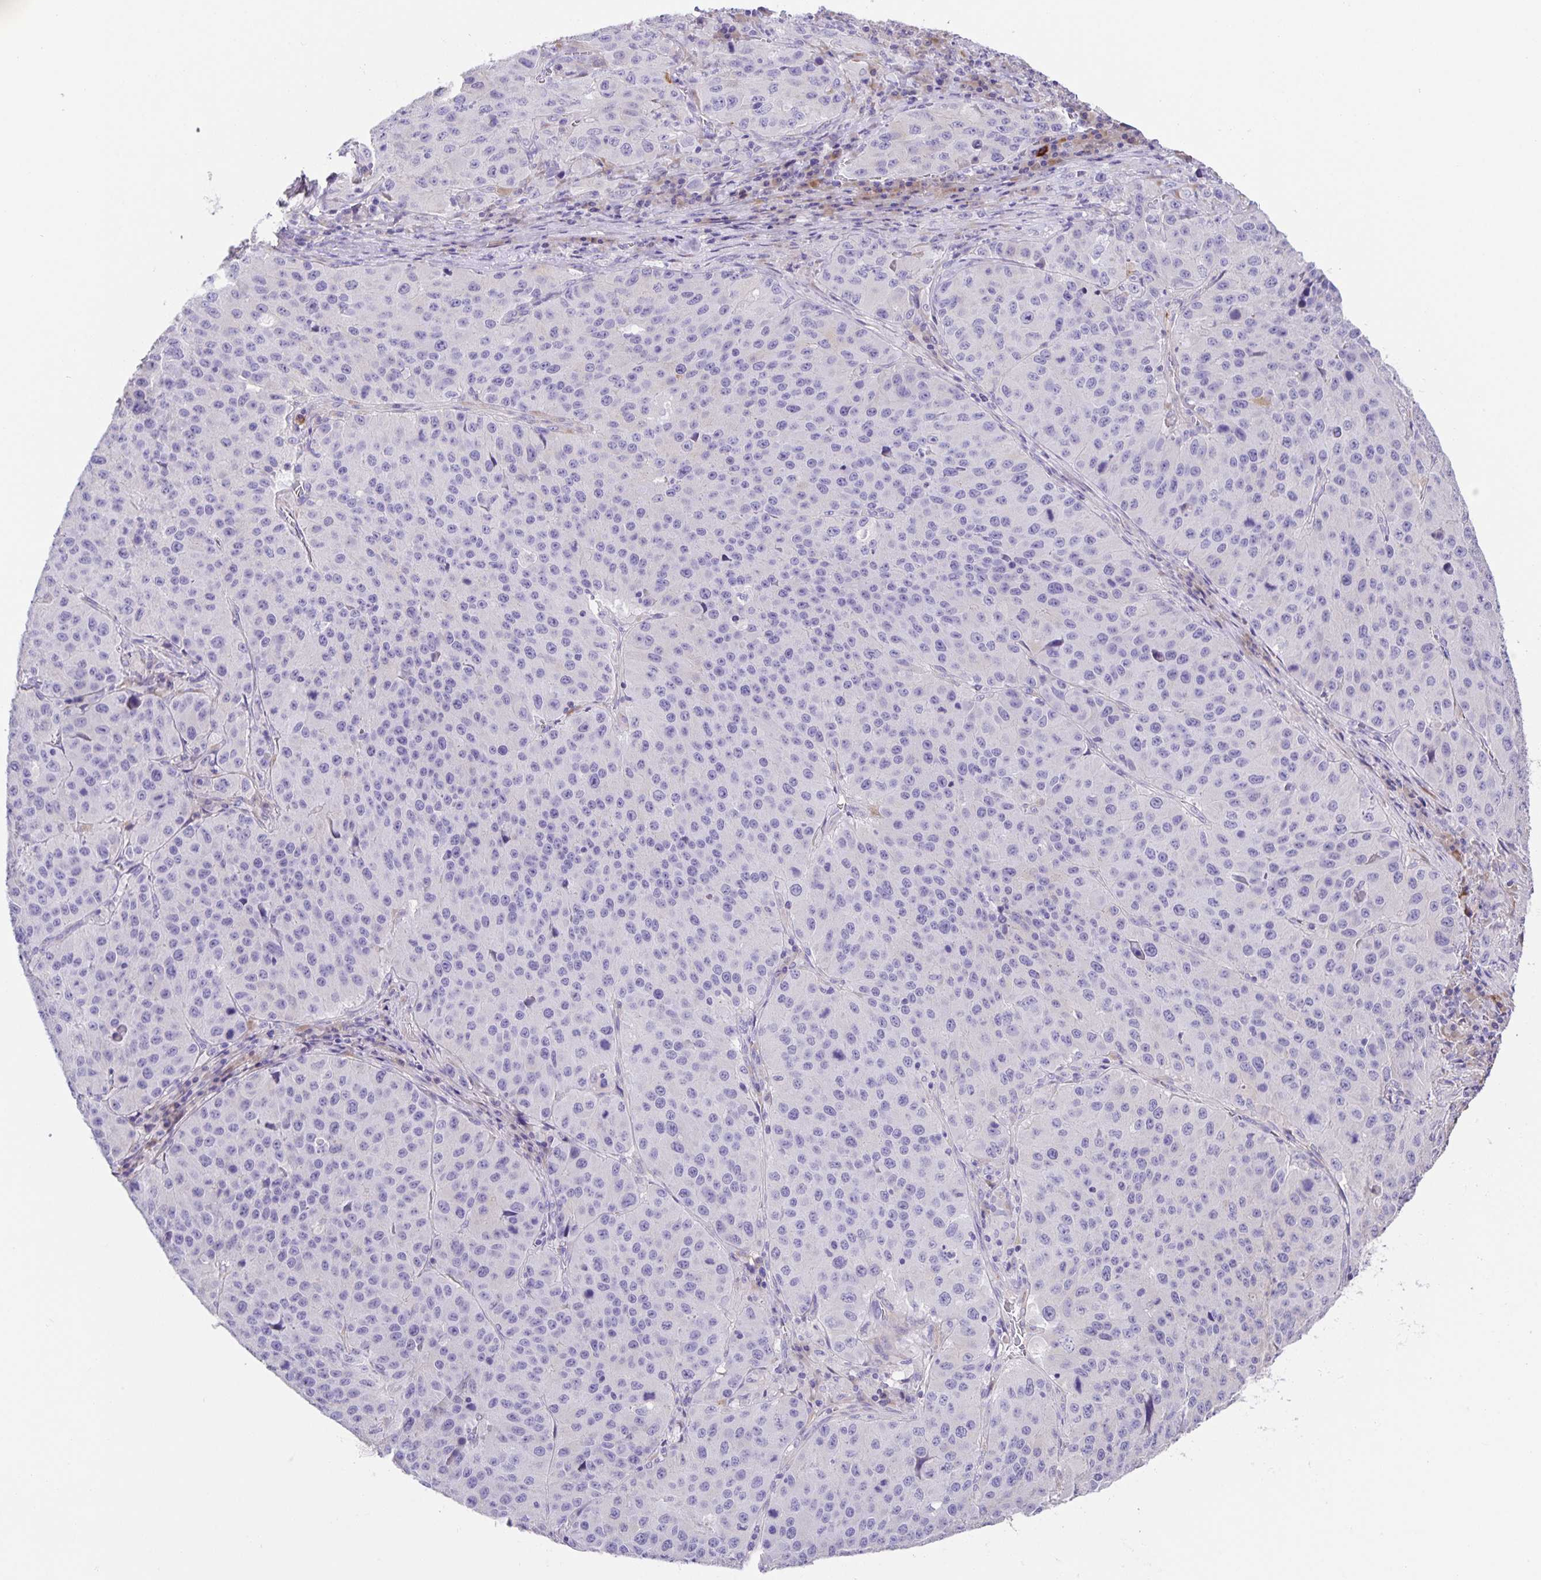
{"staining": {"intensity": "negative", "quantity": "none", "location": "none"}, "tissue": "stomach cancer", "cell_type": "Tumor cells", "image_type": "cancer", "snomed": [{"axis": "morphology", "description": "Adenocarcinoma, NOS"}, {"axis": "topography", "description": "Stomach"}], "caption": "Human stomach cancer stained for a protein using immunohistochemistry (IHC) shows no staining in tumor cells.", "gene": "PRR36", "patient": {"sex": "male", "age": 71}}